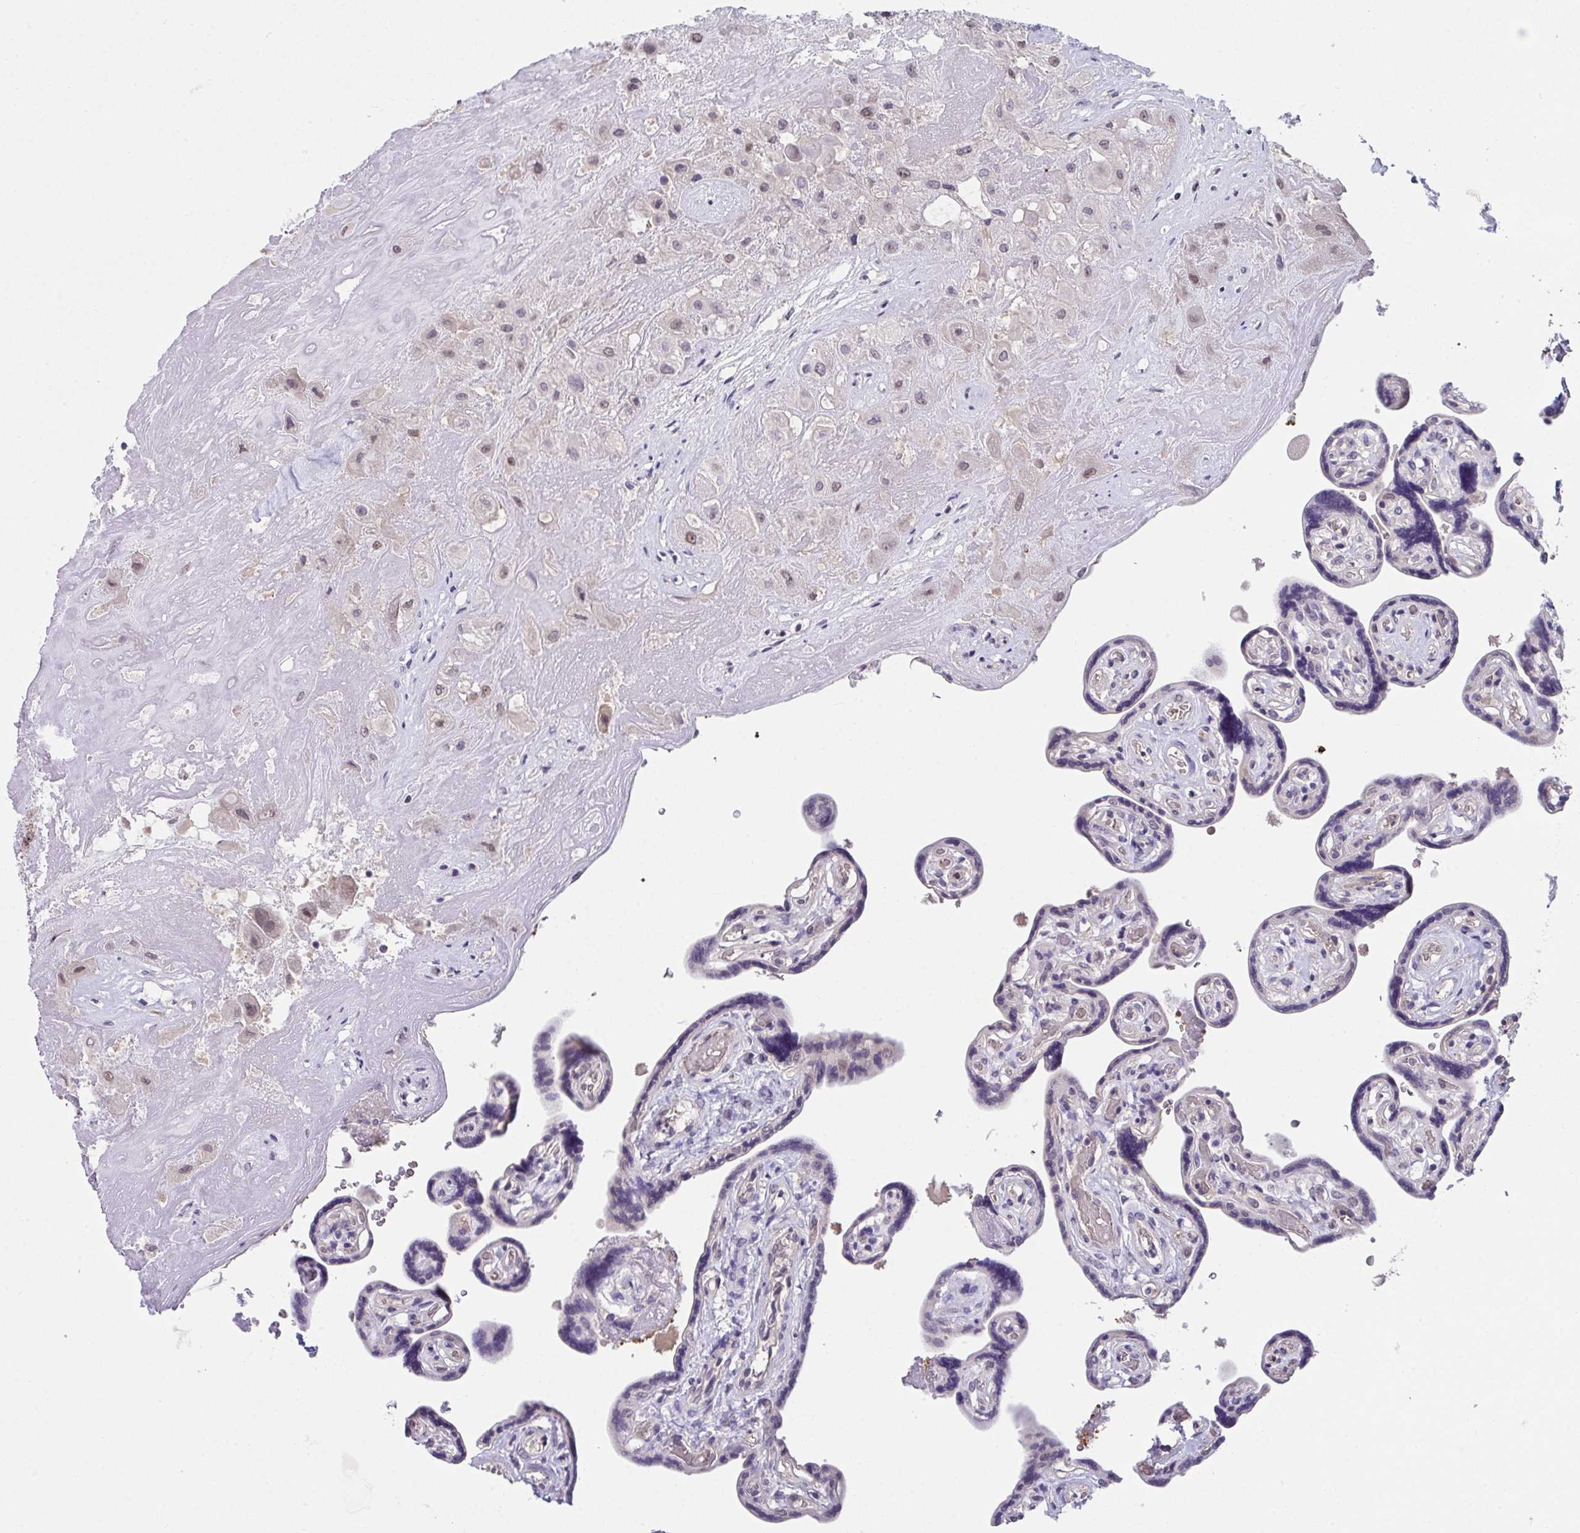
{"staining": {"intensity": "weak", "quantity": ">75%", "location": "nuclear"}, "tissue": "placenta", "cell_type": "Decidual cells", "image_type": "normal", "snomed": [{"axis": "morphology", "description": "Normal tissue, NOS"}, {"axis": "topography", "description": "Placenta"}], "caption": "High-power microscopy captured an IHC photomicrograph of normal placenta, revealing weak nuclear staining in approximately >75% of decidual cells. (Stains: DAB (3,3'-diaminobenzidine) in brown, nuclei in blue, Microscopy: brightfield microscopy at high magnification).", "gene": "GLTPD2", "patient": {"sex": "female", "age": 32}}